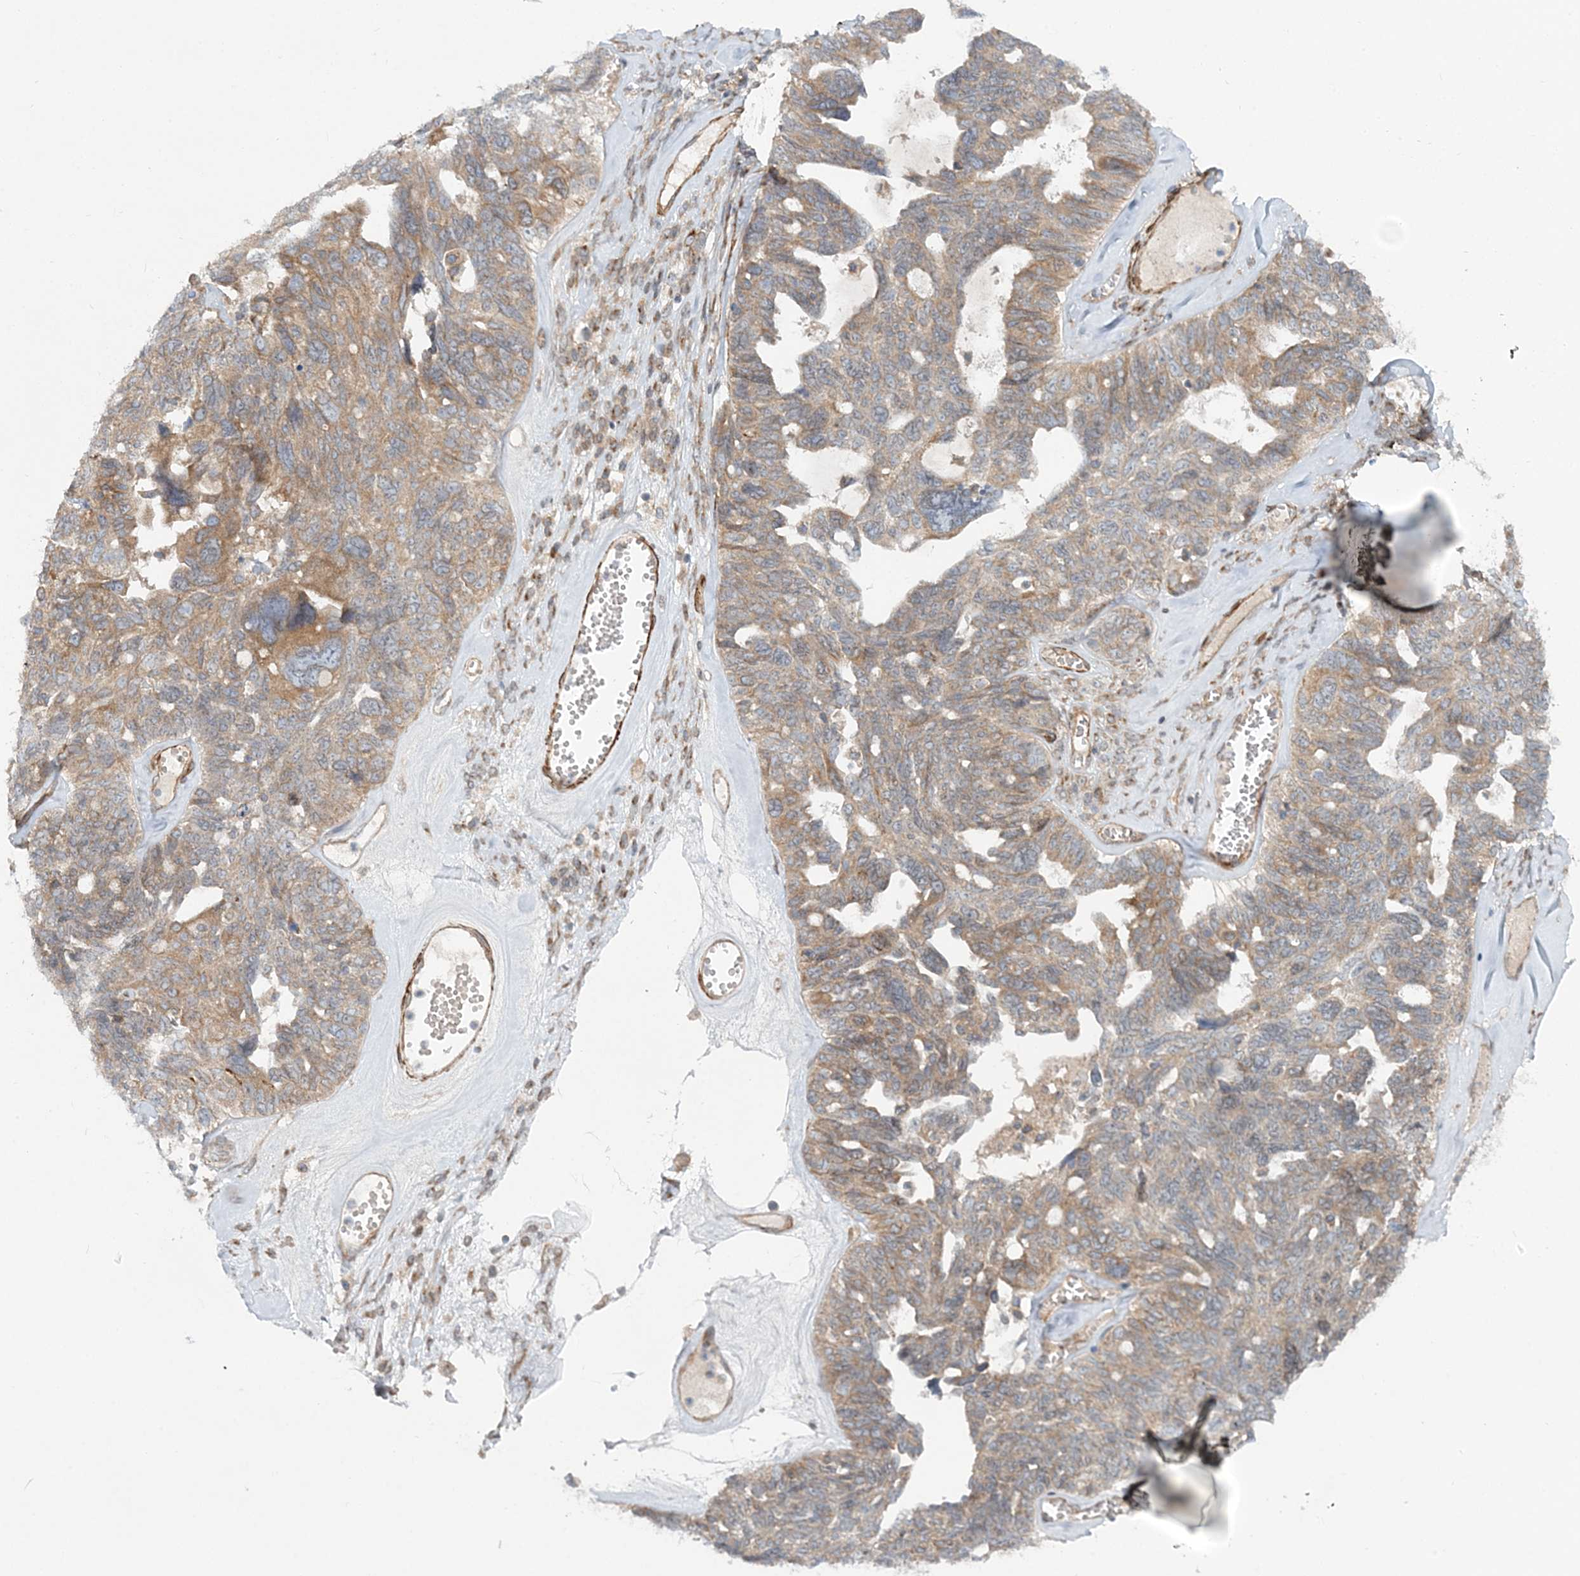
{"staining": {"intensity": "weak", "quantity": ">75%", "location": "cytoplasmic/membranous"}, "tissue": "ovarian cancer", "cell_type": "Tumor cells", "image_type": "cancer", "snomed": [{"axis": "morphology", "description": "Cystadenocarcinoma, serous, NOS"}, {"axis": "topography", "description": "Ovary"}], "caption": "Immunohistochemical staining of human ovarian cancer (serous cystadenocarcinoma) reveals low levels of weak cytoplasmic/membranous protein staining in approximately >75% of tumor cells. (IHC, brightfield microscopy, high magnification).", "gene": "NBAS", "patient": {"sex": "female", "age": 79}}